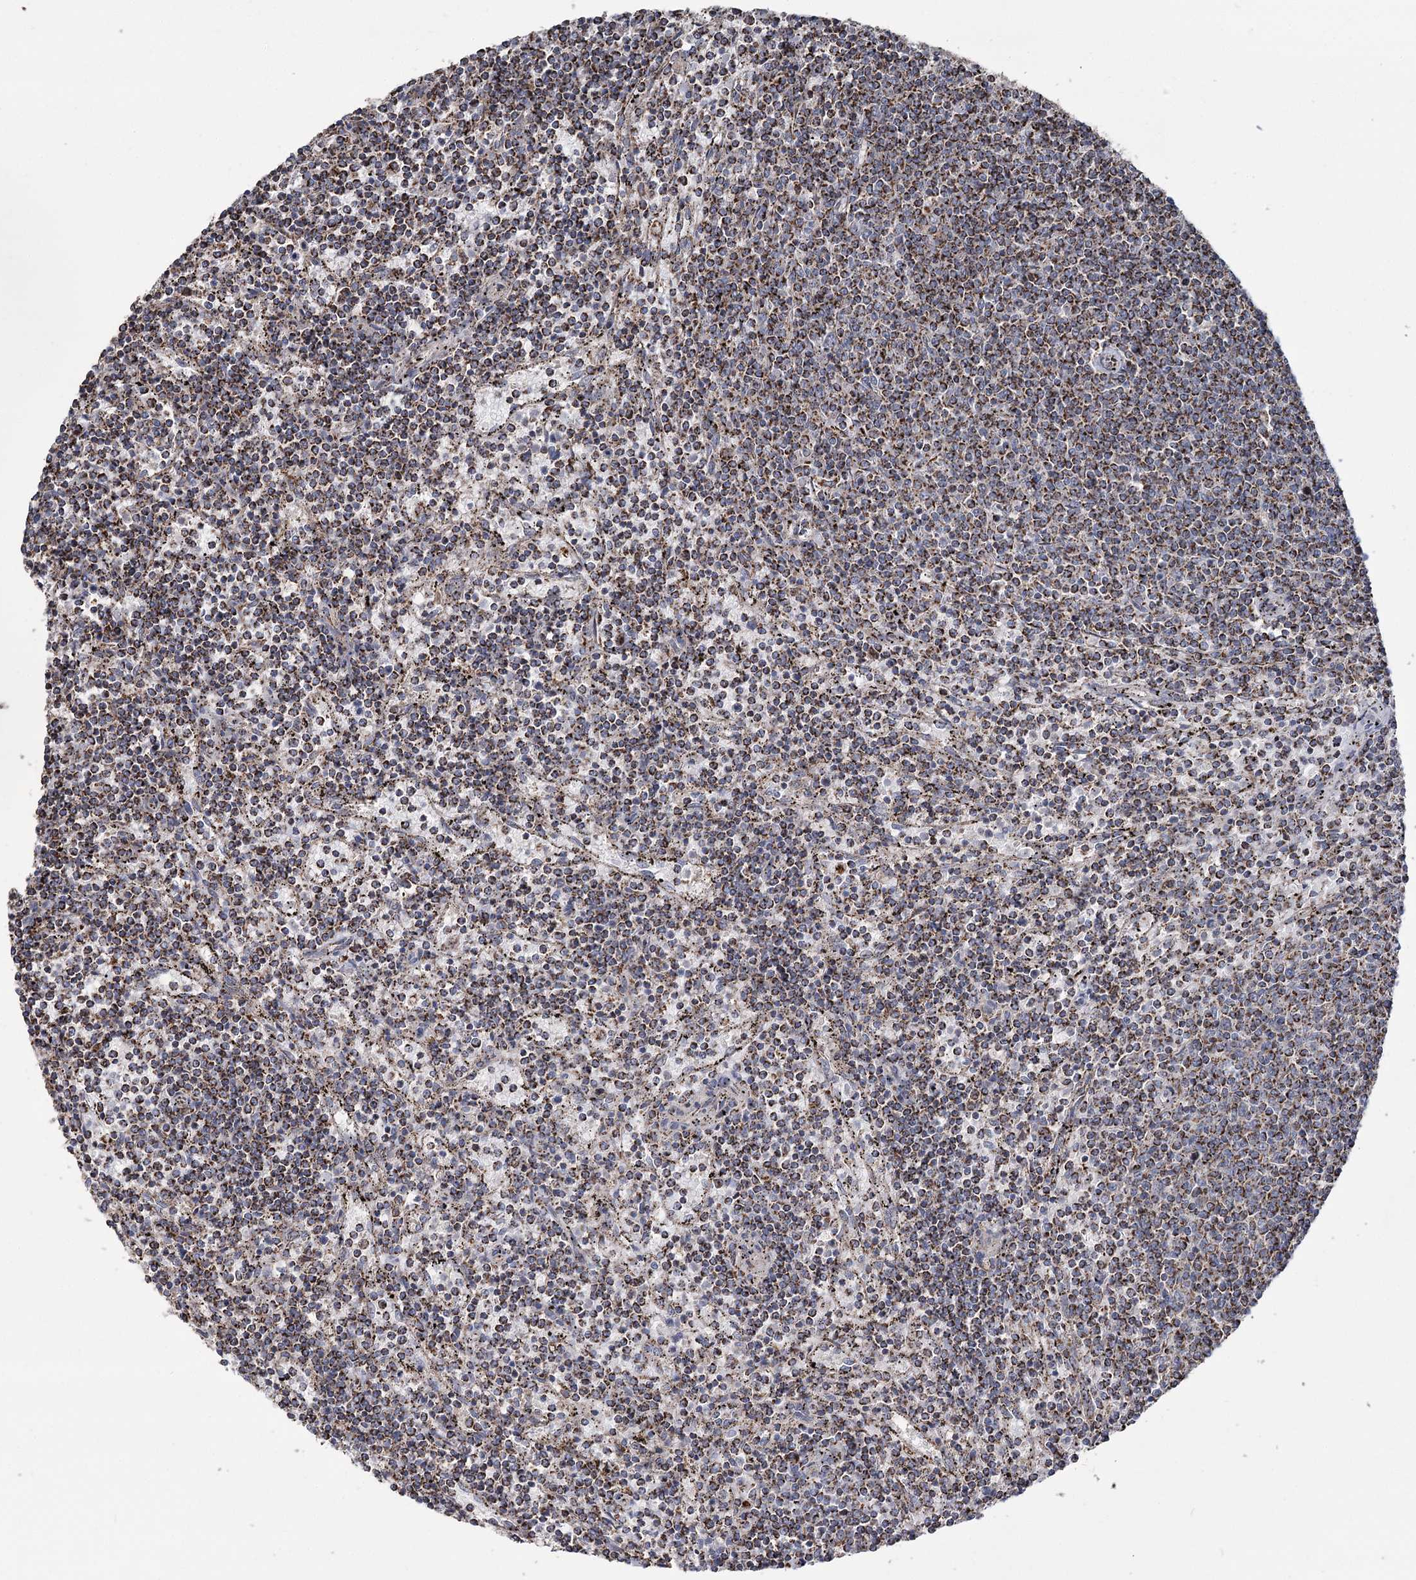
{"staining": {"intensity": "strong", "quantity": ">75%", "location": "cytoplasmic/membranous"}, "tissue": "lymphoma", "cell_type": "Tumor cells", "image_type": "cancer", "snomed": [{"axis": "morphology", "description": "Malignant lymphoma, non-Hodgkin's type, Low grade"}, {"axis": "topography", "description": "Spleen"}], "caption": "A high amount of strong cytoplasmic/membranous positivity is present in about >75% of tumor cells in lymphoma tissue.", "gene": "RANBP3L", "patient": {"sex": "female", "age": 50}}